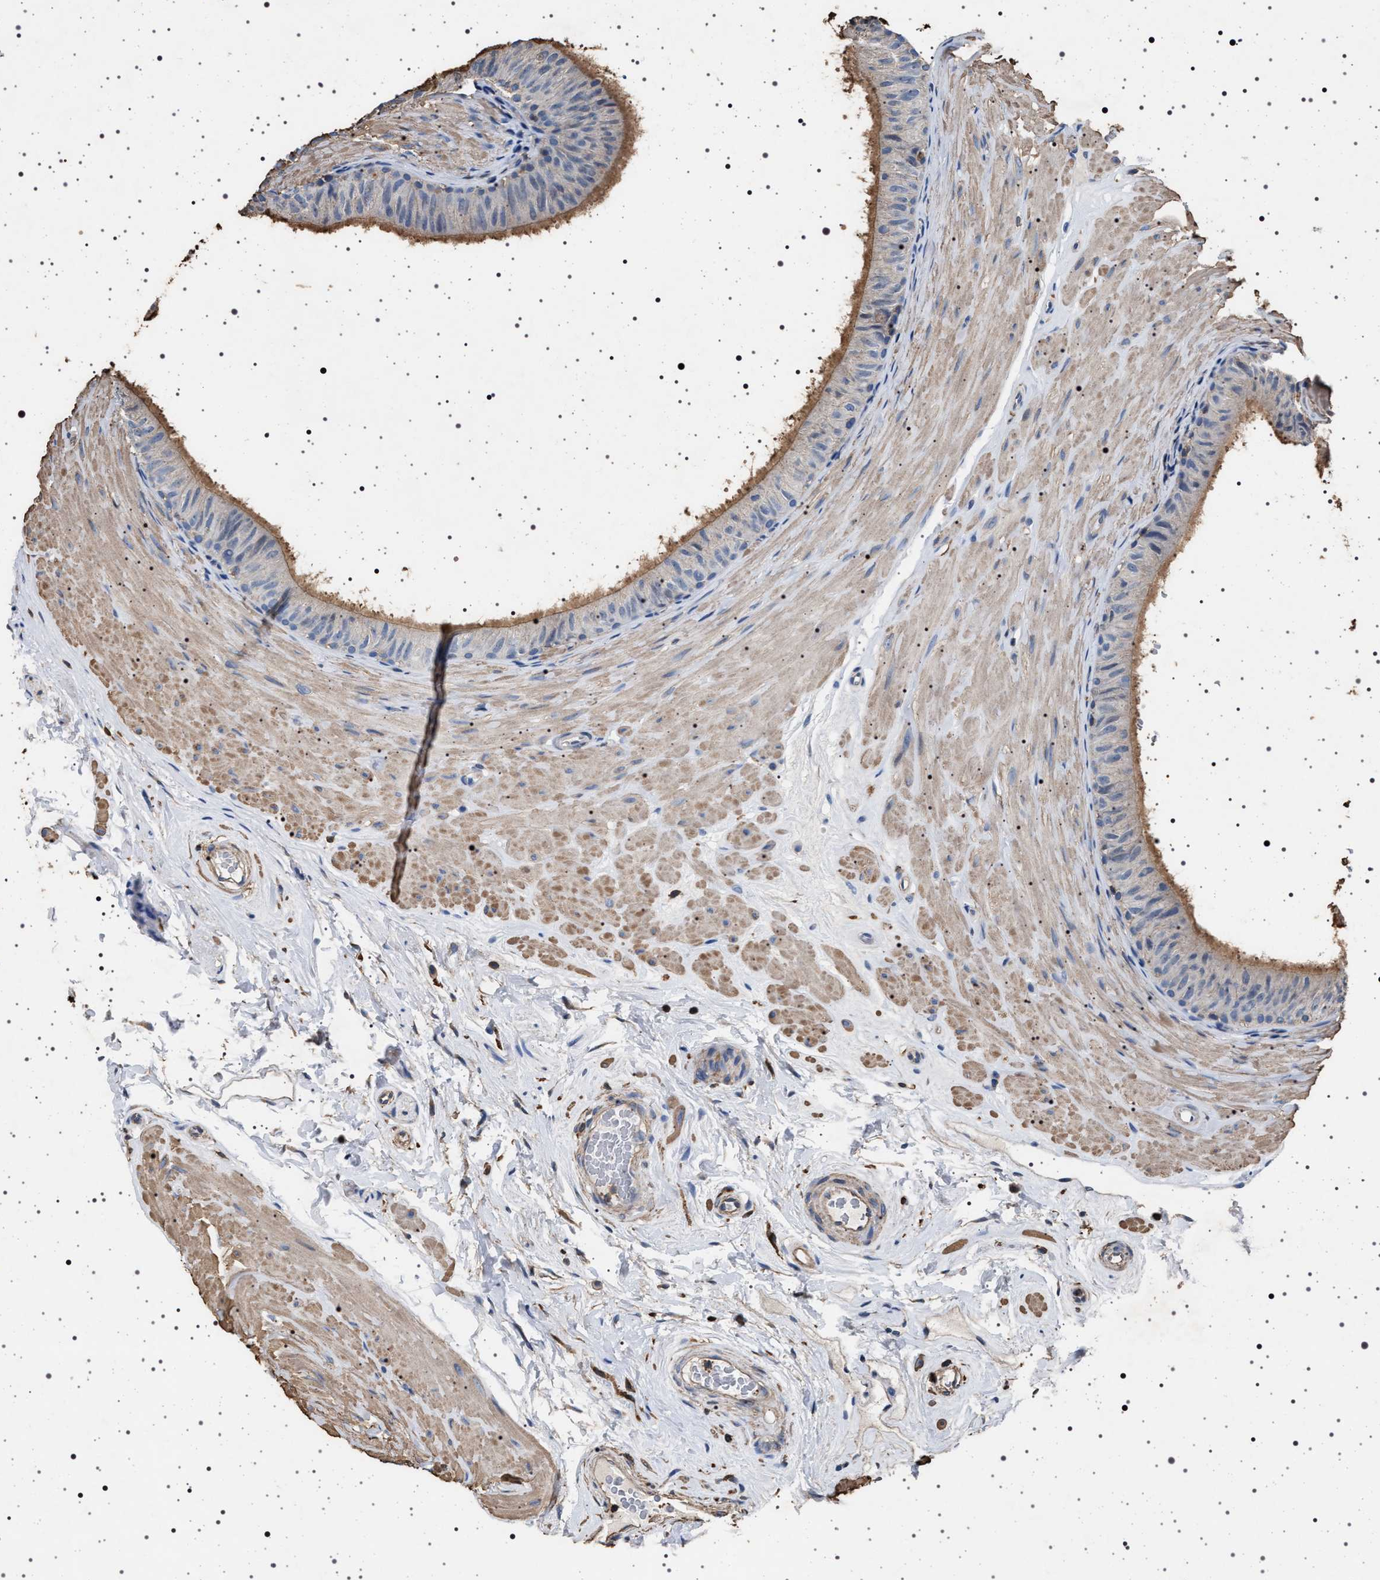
{"staining": {"intensity": "moderate", "quantity": "25%-75%", "location": "cytoplasmic/membranous"}, "tissue": "epididymis", "cell_type": "Glandular cells", "image_type": "normal", "snomed": [{"axis": "morphology", "description": "Normal tissue, NOS"}, {"axis": "topography", "description": "Epididymis"}], "caption": "Immunohistochemistry image of normal human epididymis stained for a protein (brown), which displays medium levels of moderate cytoplasmic/membranous staining in about 25%-75% of glandular cells.", "gene": "SMAP2", "patient": {"sex": "male", "age": 34}}